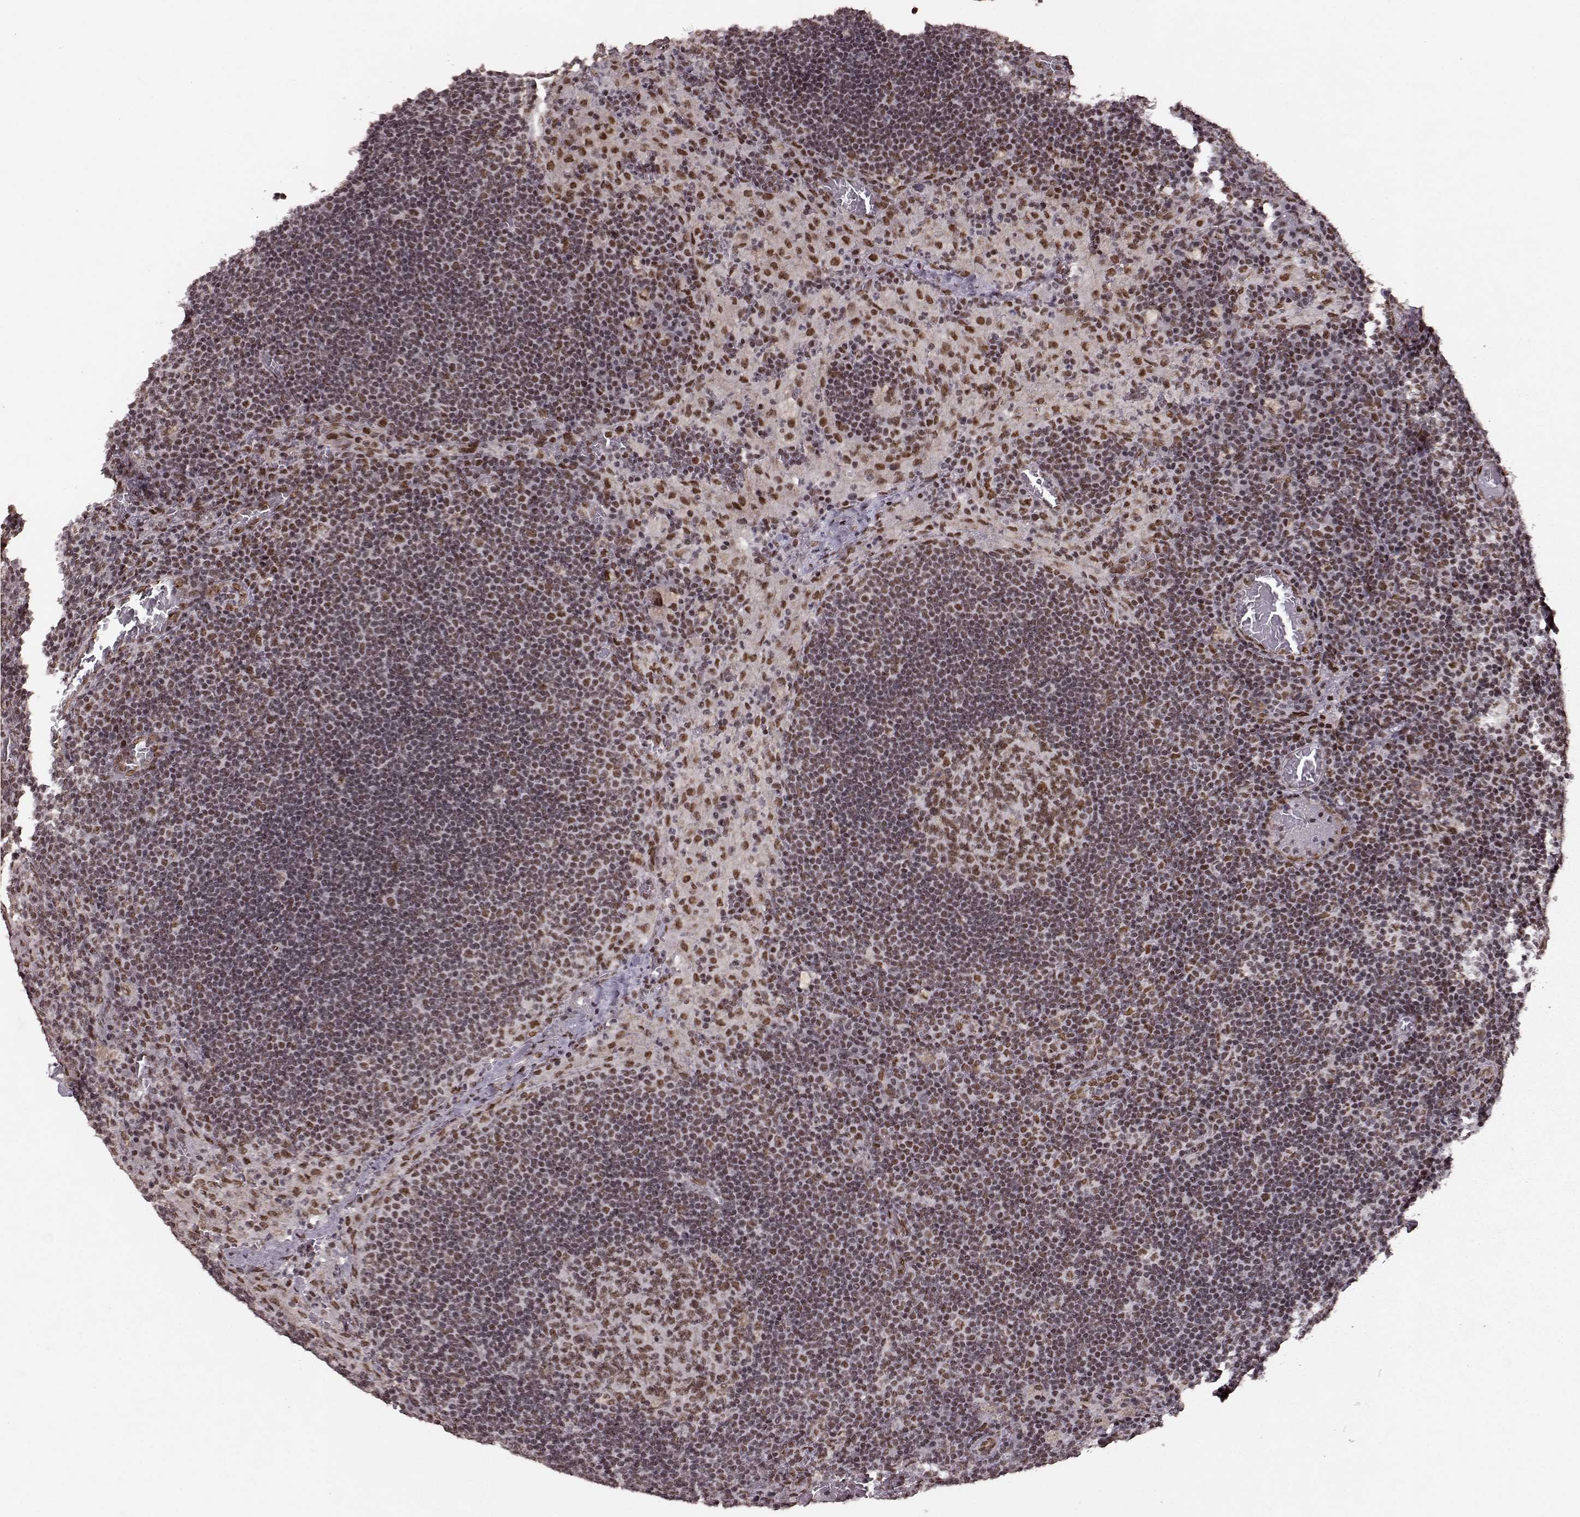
{"staining": {"intensity": "moderate", "quantity": ">75%", "location": "nuclear"}, "tissue": "lymph node", "cell_type": "Germinal center cells", "image_type": "normal", "snomed": [{"axis": "morphology", "description": "Normal tissue, NOS"}, {"axis": "topography", "description": "Lymph node"}], "caption": "Immunohistochemical staining of unremarkable lymph node shows moderate nuclear protein expression in approximately >75% of germinal center cells. (DAB = brown stain, brightfield microscopy at high magnification).", "gene": "RRAGD", "patient": {"sex": "male", "age": 63}}